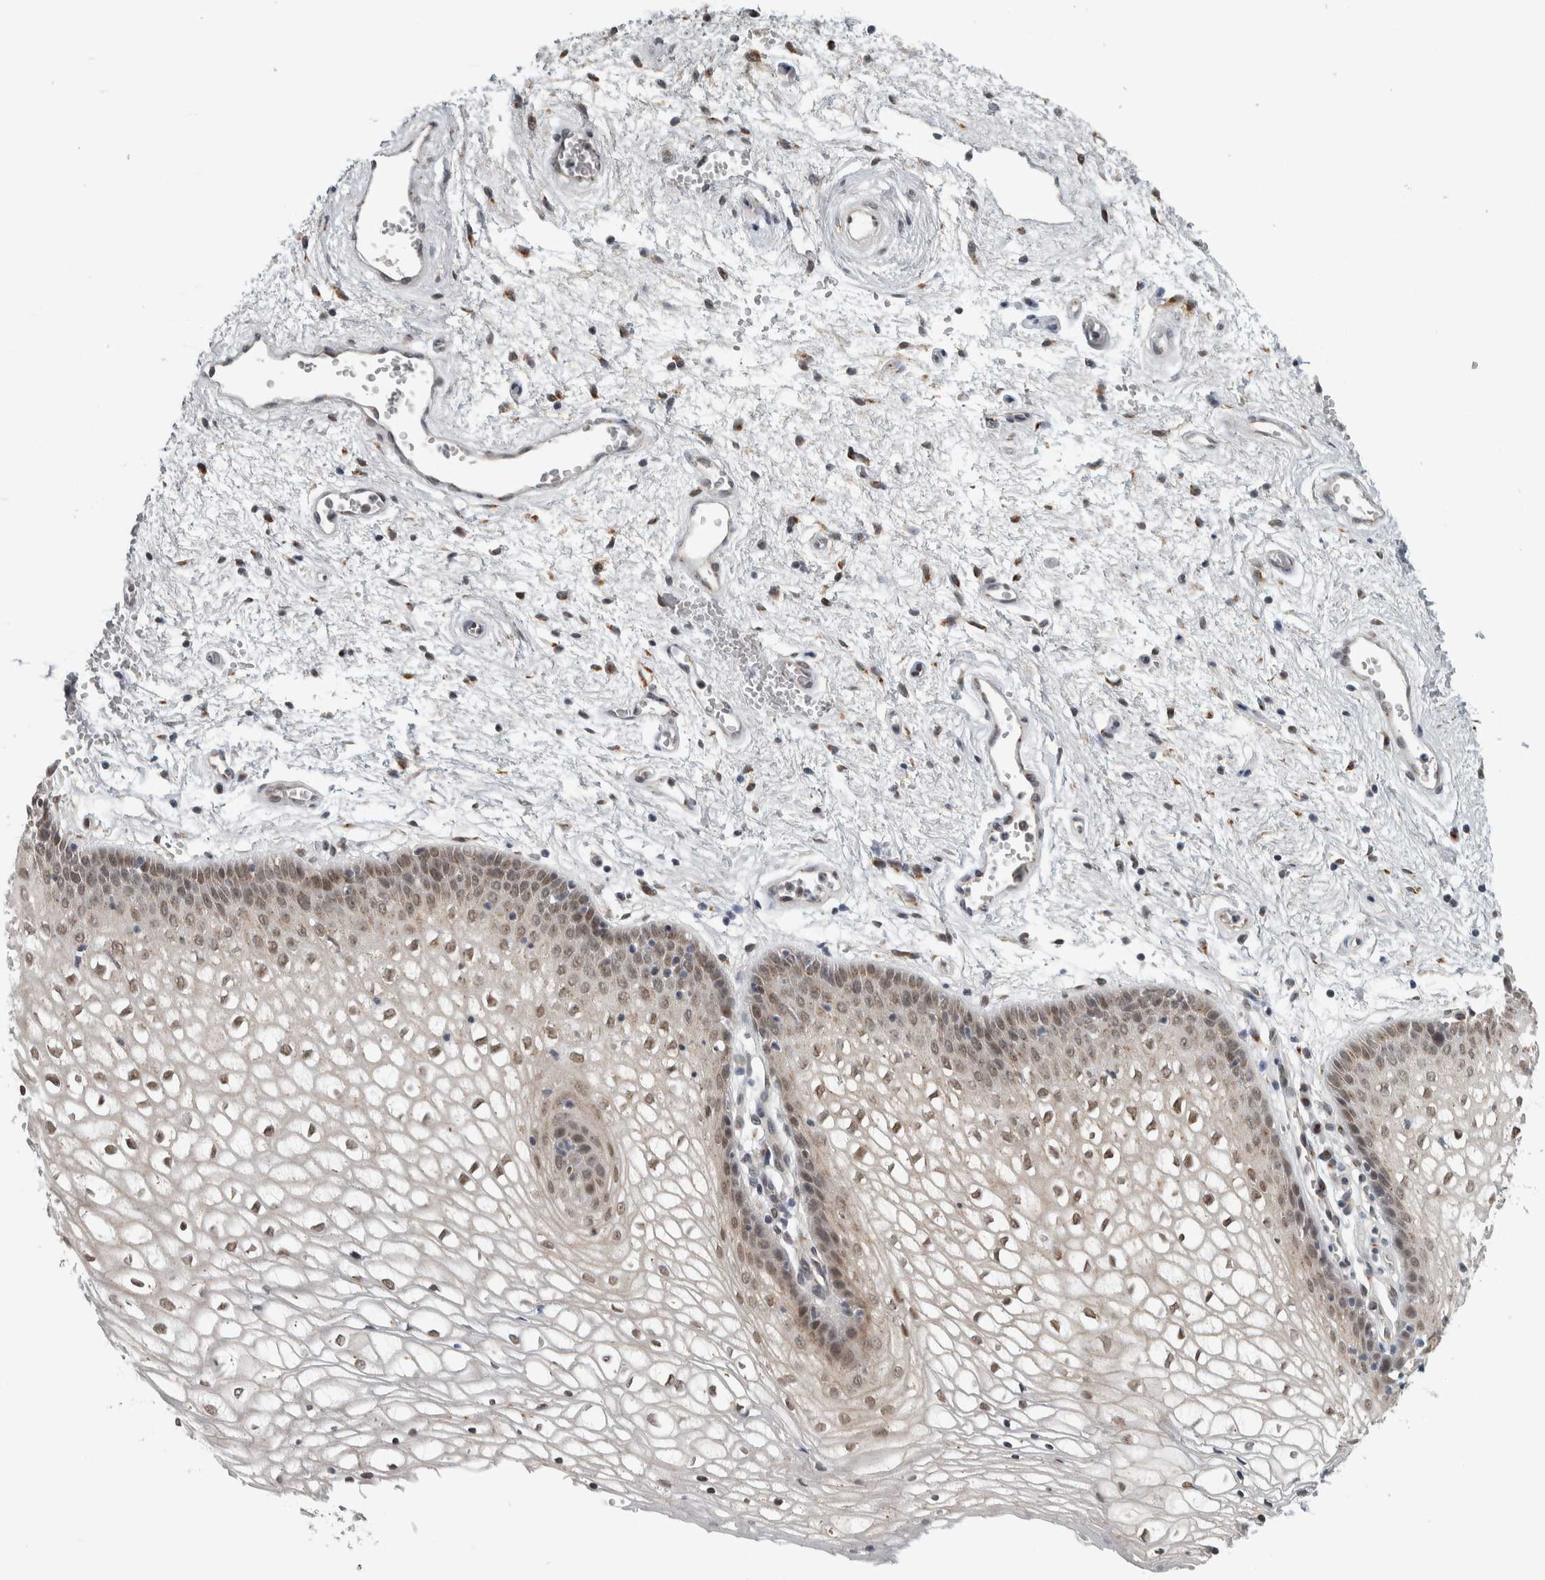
{"staining": {"intensity": "weak", "quantity": ">75%", "location": "nuclear"}, "tissue": "vagina", "cell_type": "Squamous epithelial cells", "image_type": "normal", "snomed": [{"axis": "morphology", "description": "Normal tissue, NOS"}, {"axis": "topography", "description": "Vagina"}], "caption": "This histopathology image shows immunohistochemistry (IHC) staining of benign human vagina, with low weak nuclear expression in approximately >75% of squamous epithelial cells.", "gene": "ZMYND8", "patient": {"sex": "female", "age": 34}}